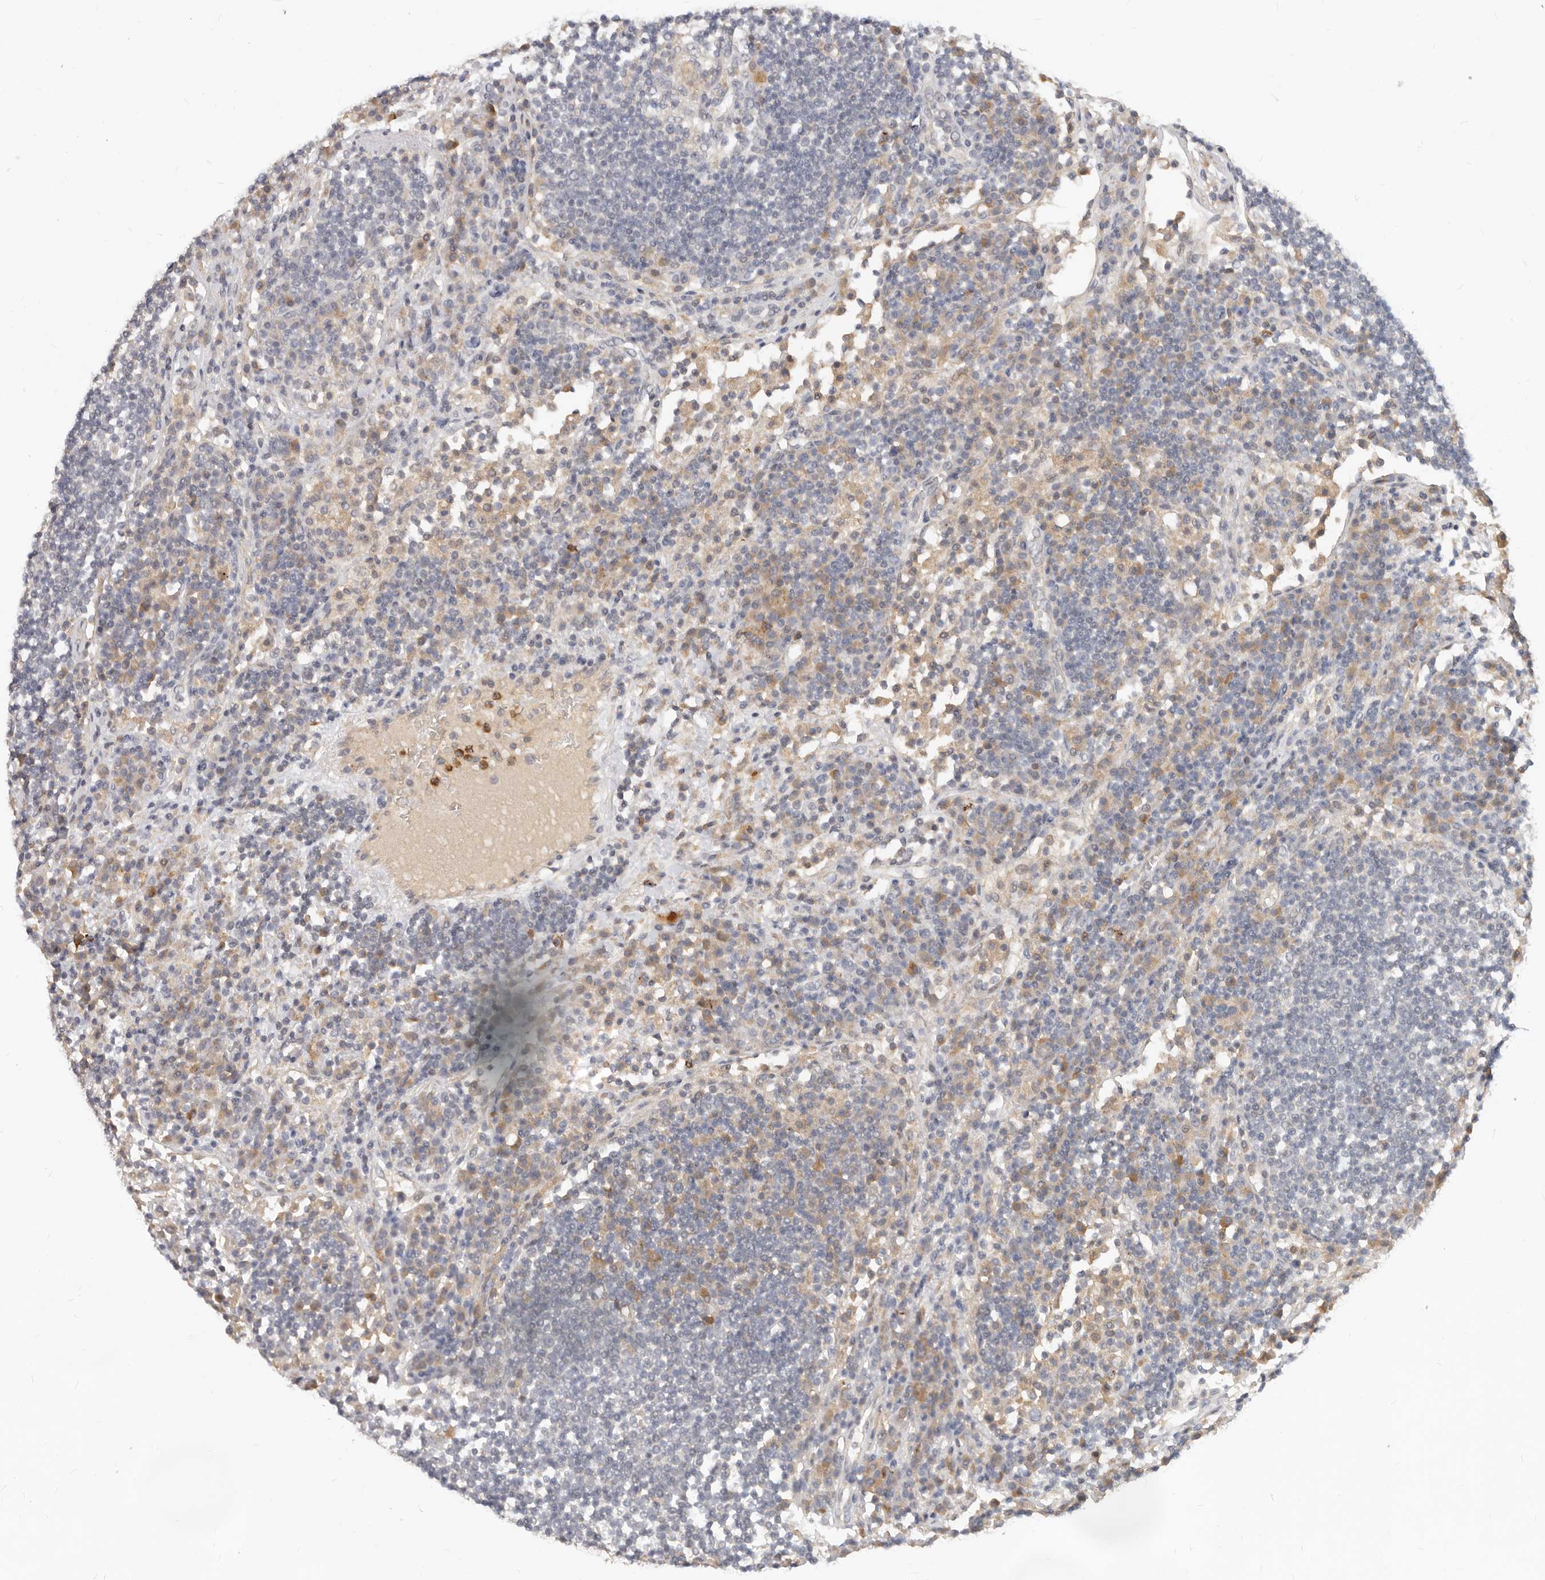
{"staining": {"intensity": "negative", "quantity": "none", "location": "none"}, "tissue": "lymph node", "cell_type": "Germinal center cells", "image_type": "normal", "snomed": [{"axis": "morphology", "description": "Normal tissue, NOS"}, {"axis": "topography", "description": "Lymph node"}], "caption": "The micrograph reveals no significant expression in germinal center cells of lymph node.", "gene": "USP49", "patient": {"sex": "female", "age": 53}}